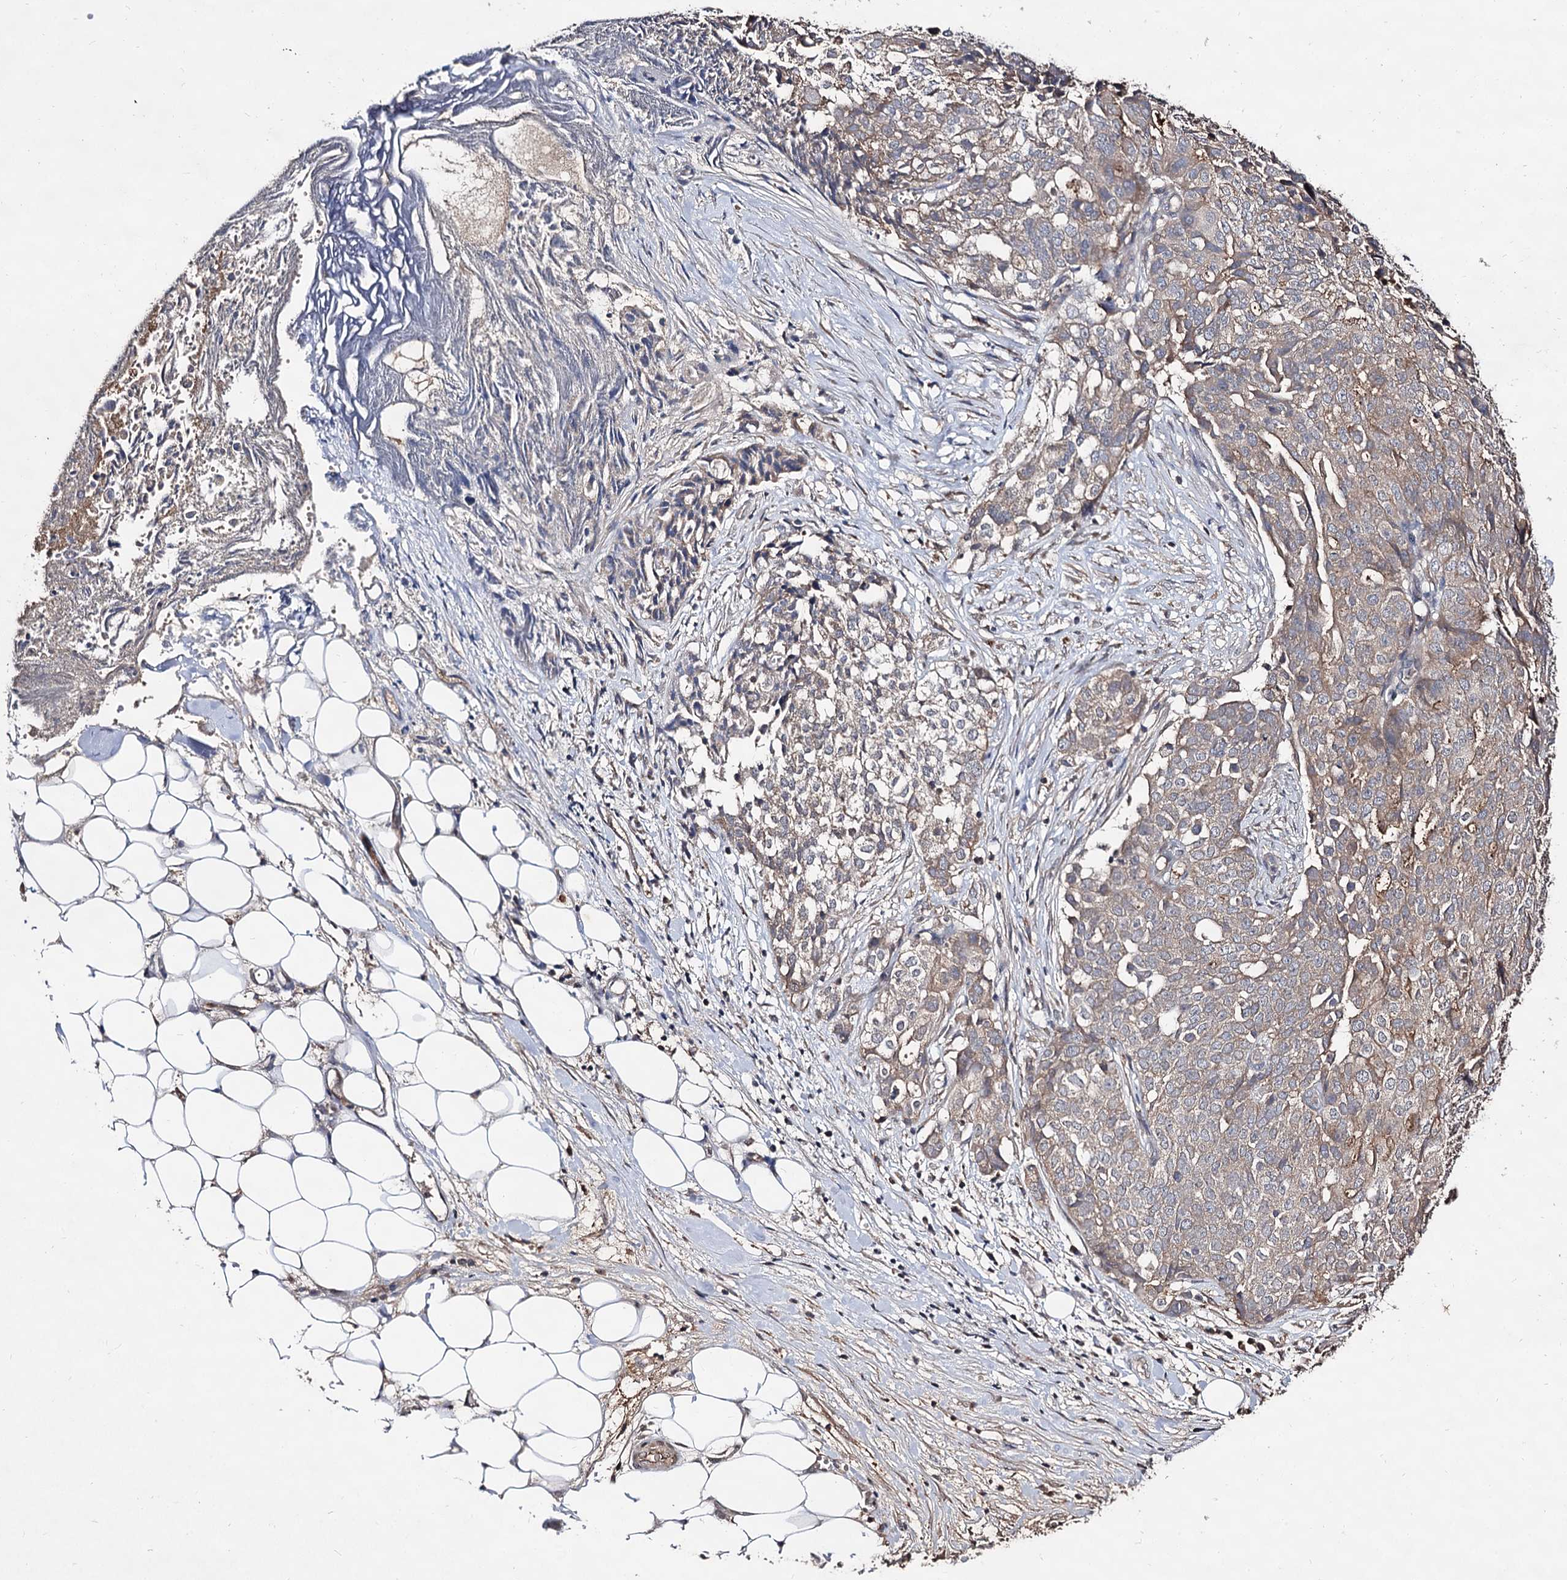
{"staining": {"intensity": "weak", "quantity": ">75%", "location": "cytoplasmic/membranous"}, "tissue": "ovarian cancer", "cell_type": "Tumor cells", "image_type": "cancer", "snomed": [{"axis": "morphology", "description": "Cystadenocarcinoma, serous, NOS"}, {"axis": "topography", "description": "Soft tissue"}, {"axis": "topography", "description": "Ovary"}], "caption": "This is a micrograph of immunohistochemistry (IHC) staining of ovarian cancer, which shows weak expression in the cytoplasmic/membranous of tumor cells.", "gene": "ARFIP2", "patient": {"sex": "female", "age": 57}}